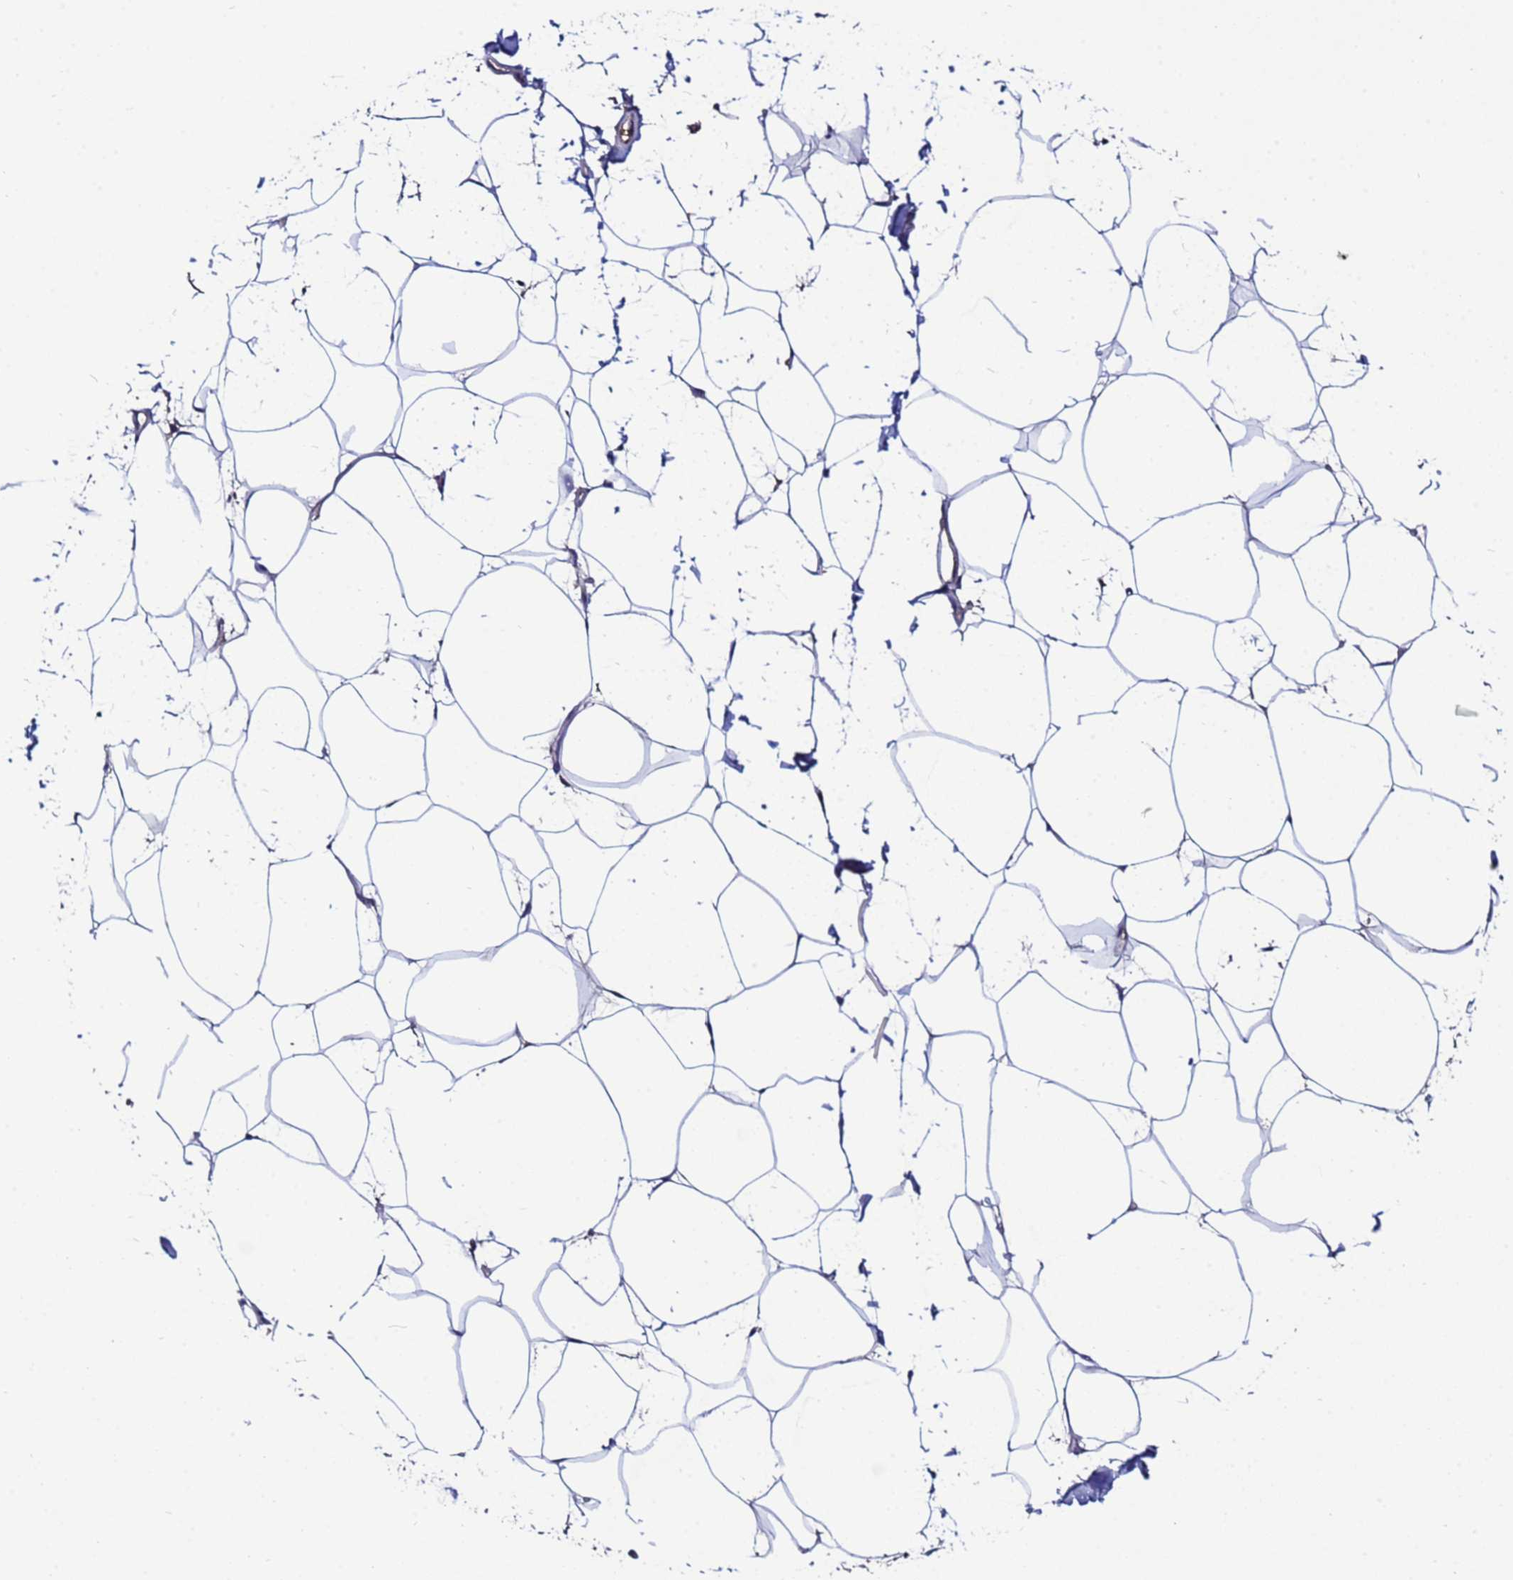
{"staining": {"intensity": "negative", "quantity": "none", "location": "none"}, "tissue": "adipose tissue", "cell_type": "Adipocytes", "image_type": "normal", "snomed": [{"axis": "morphology", "description": "Normal tissue, NOS"}, {"axis": "topography", "description": "Adipose tissue"}], "caption": "IHC histopathology image of unremarkable adipose tissue: human adipose tissue stained with DAB exhibits no significant protein staining in adipocytes. (DAB immunohistochemistry (IHC) with hematoxylin counter stain).", "gene": "TUBAL3", "patient": {"sex": "female", "age": 37}}